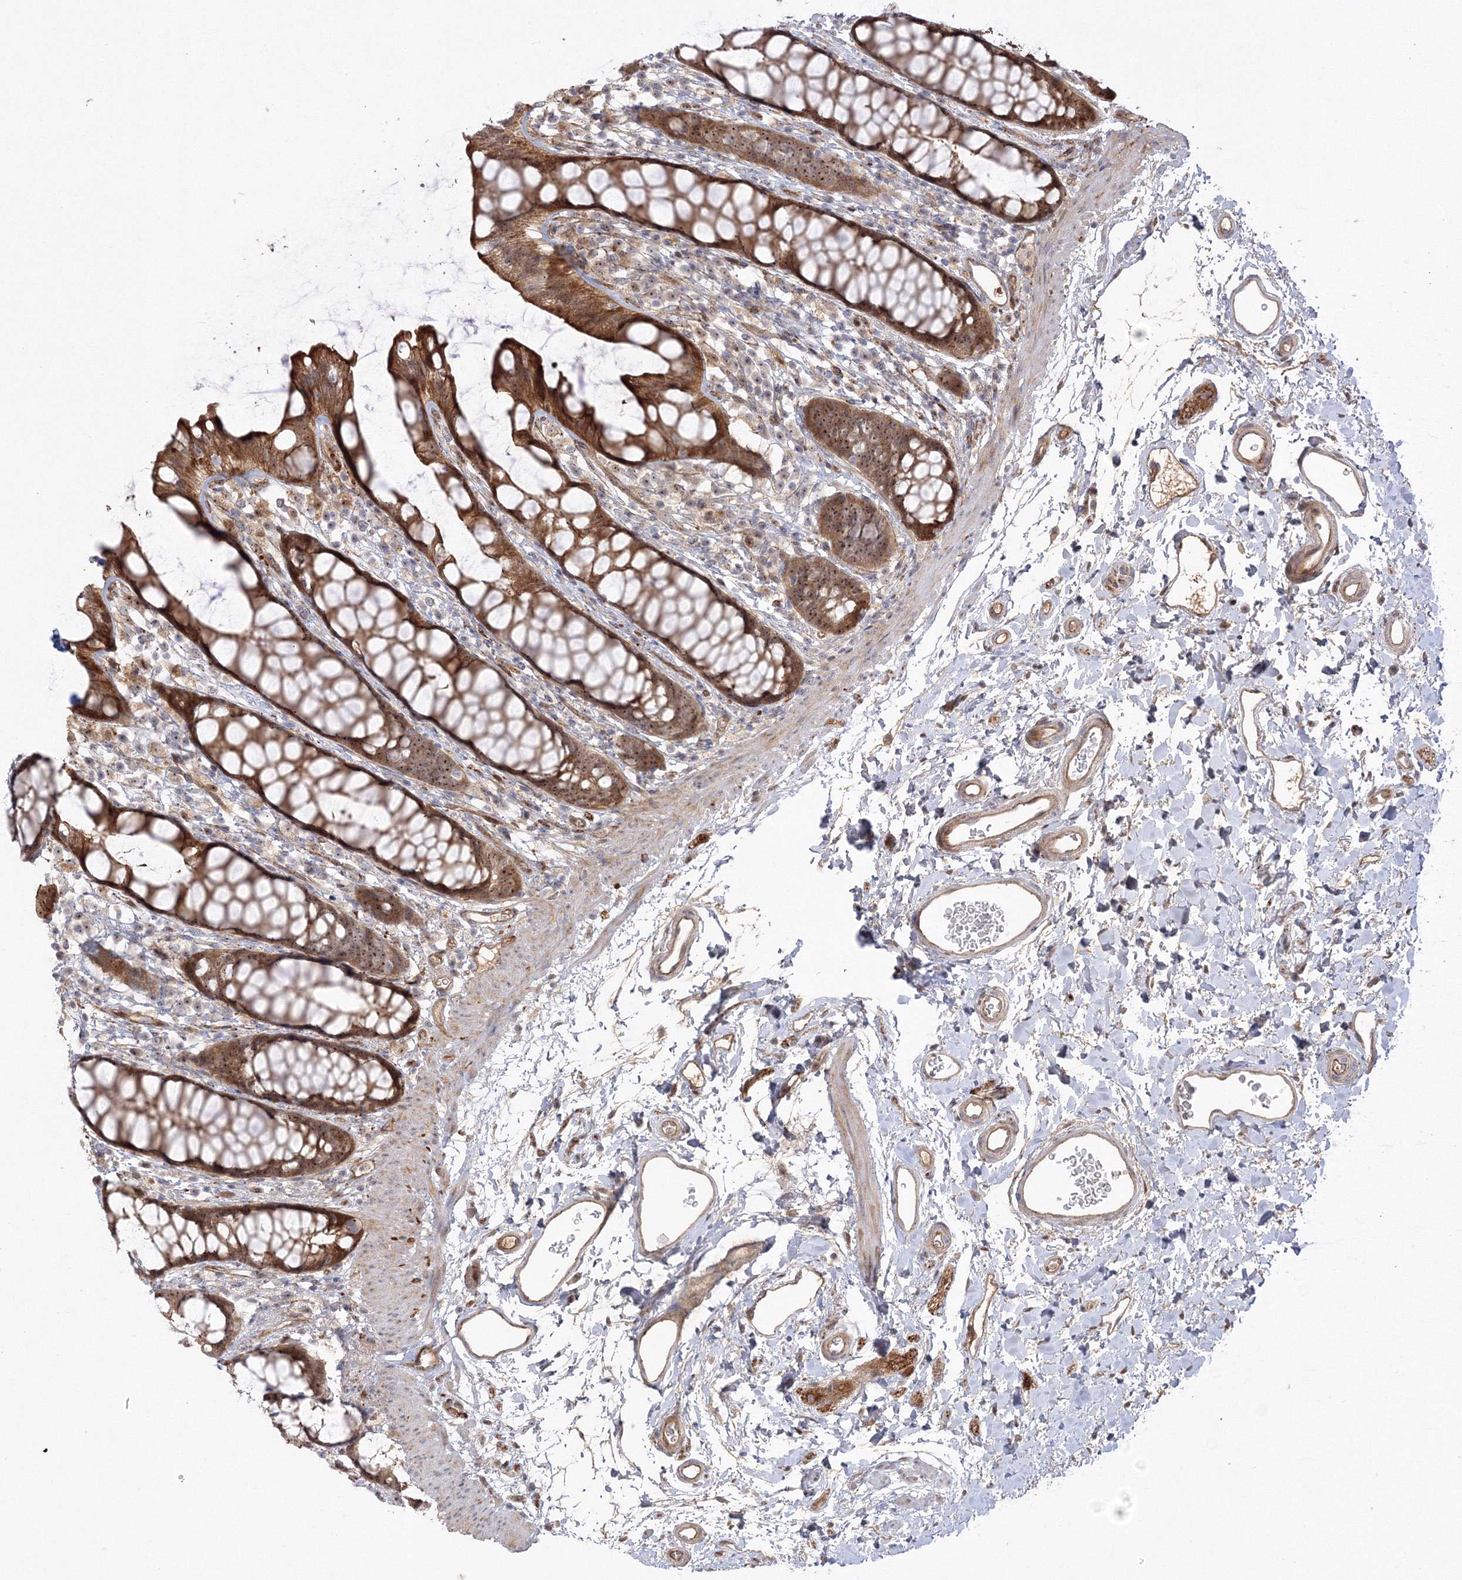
{"staining": {"intensity": "moderate", "quantity": ">75%", "location": "cytoplasmic/membranous,nuclear"}, "tissue": "rectum", "cell_type": "Glandular cells", "image_type": "normal", "snomed": [{"axis": "morphology", "description": "Normal tissue, NOS"}, {"axis": "topography", "description": "Rectum"}], "caption": "Immunohistochemical staining of normal rectum reveals >75% levels of moderate cytoplasmic/membranous,nuclear protein positivity in approximately >75% of glandular cells. (Stains: DAB in brown, nuclei in blue, Microscopy: brightfield microscopy at high magnification).", "gene": "NPM3", "patient": {"sex": "female", "age": 65}}